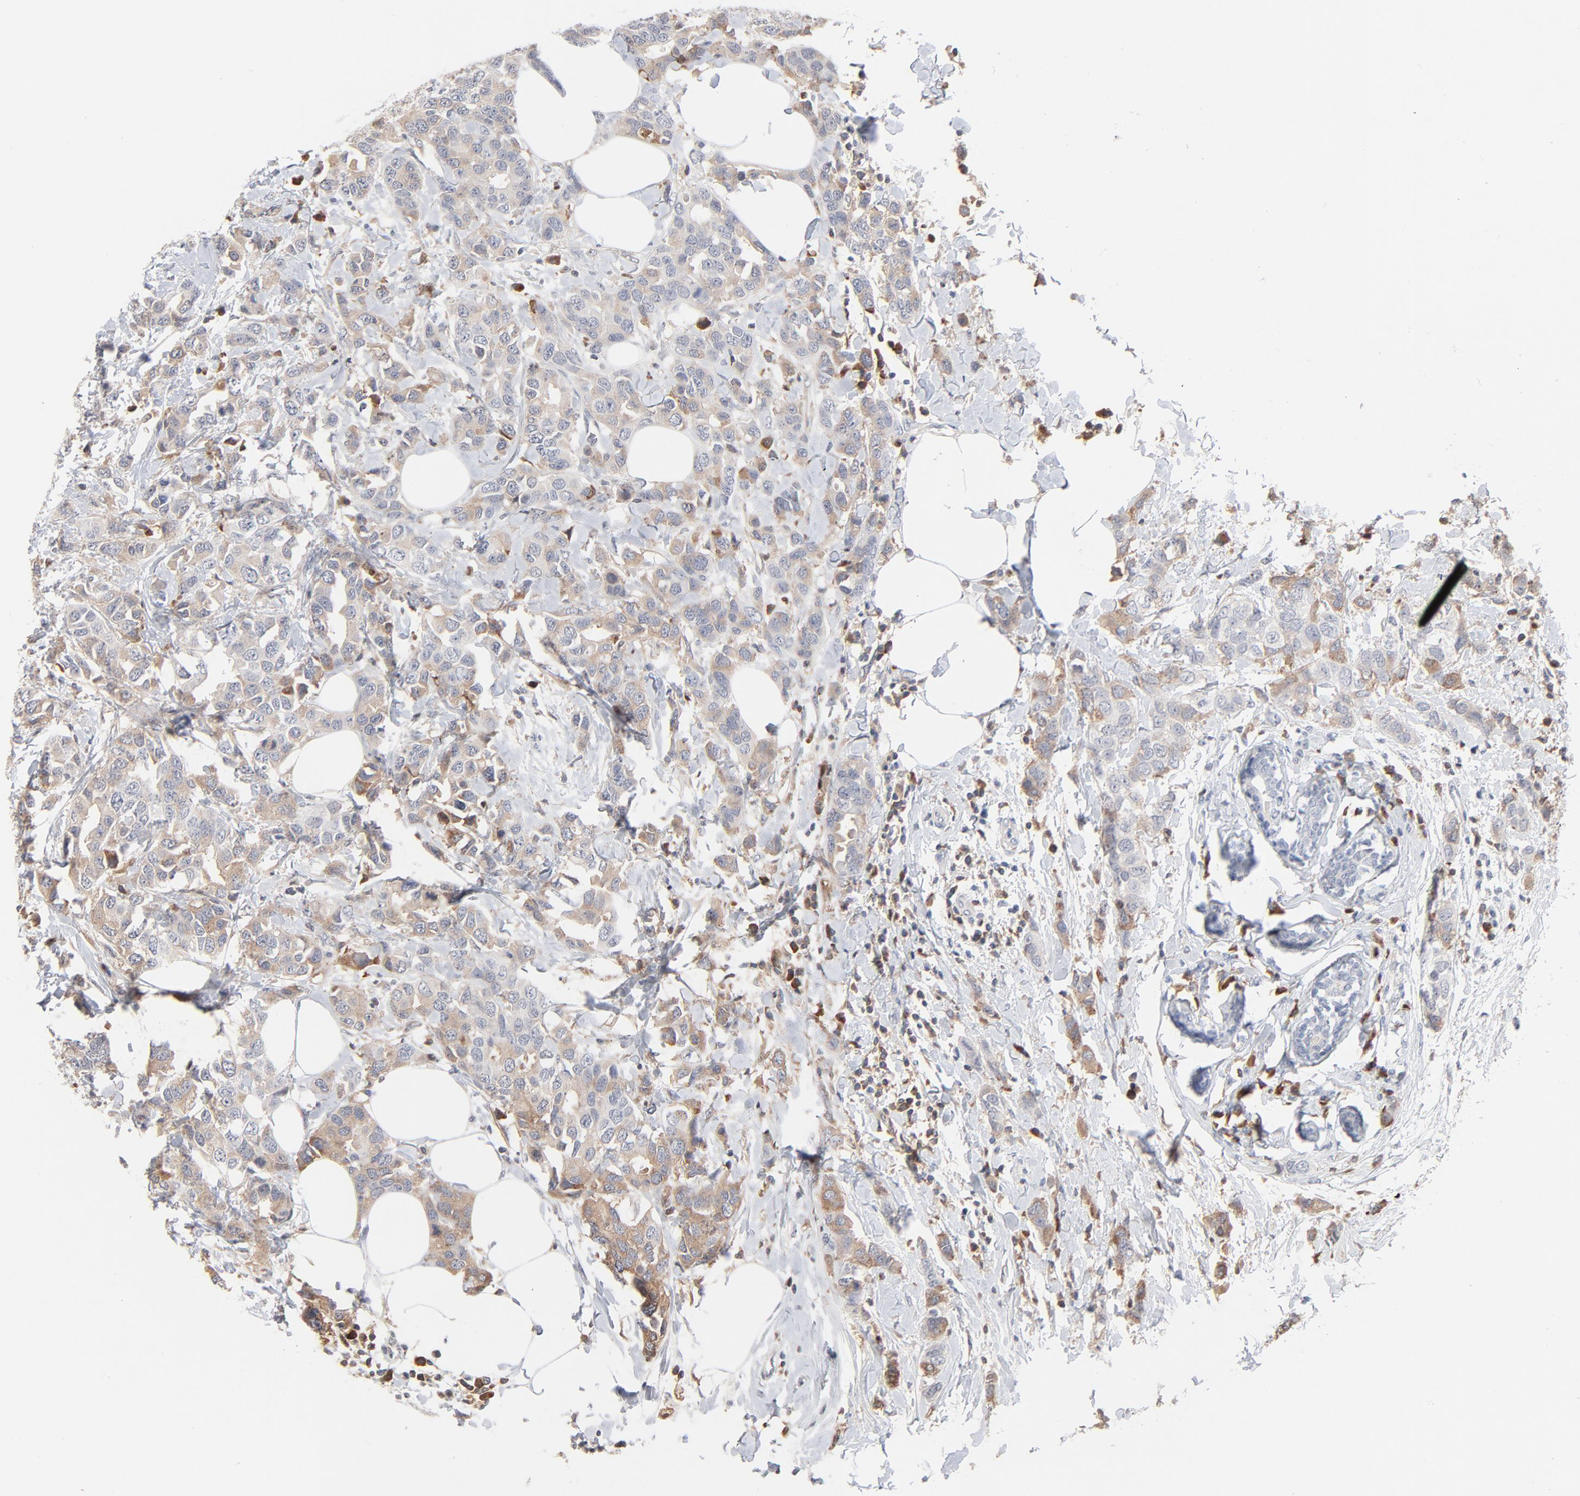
{"staining": {"intensity": "weak", "quantity": "25%-75%", "location": "cytoplasmic/membranous"}, "tissue": "breast cancer", "cell_type": "Tumor cells", "image_type": "cancer", "snomed": [{"axis": "morphology", "description": "Normal tissue, NOS"}, {"axis": "morphology", "description": "Duct carcinoma"}, {"axis": "topography", "description": "Breast"}], "caption": "Immunohistochemical staining of human invasive ductal carcinoma (breast) reveals weak cytoplasmic/membranous protein expression in about 25%-75% of tumor cells.", "gene": "SERPINA4", "patient": {"sex": "female", "age": 50}}